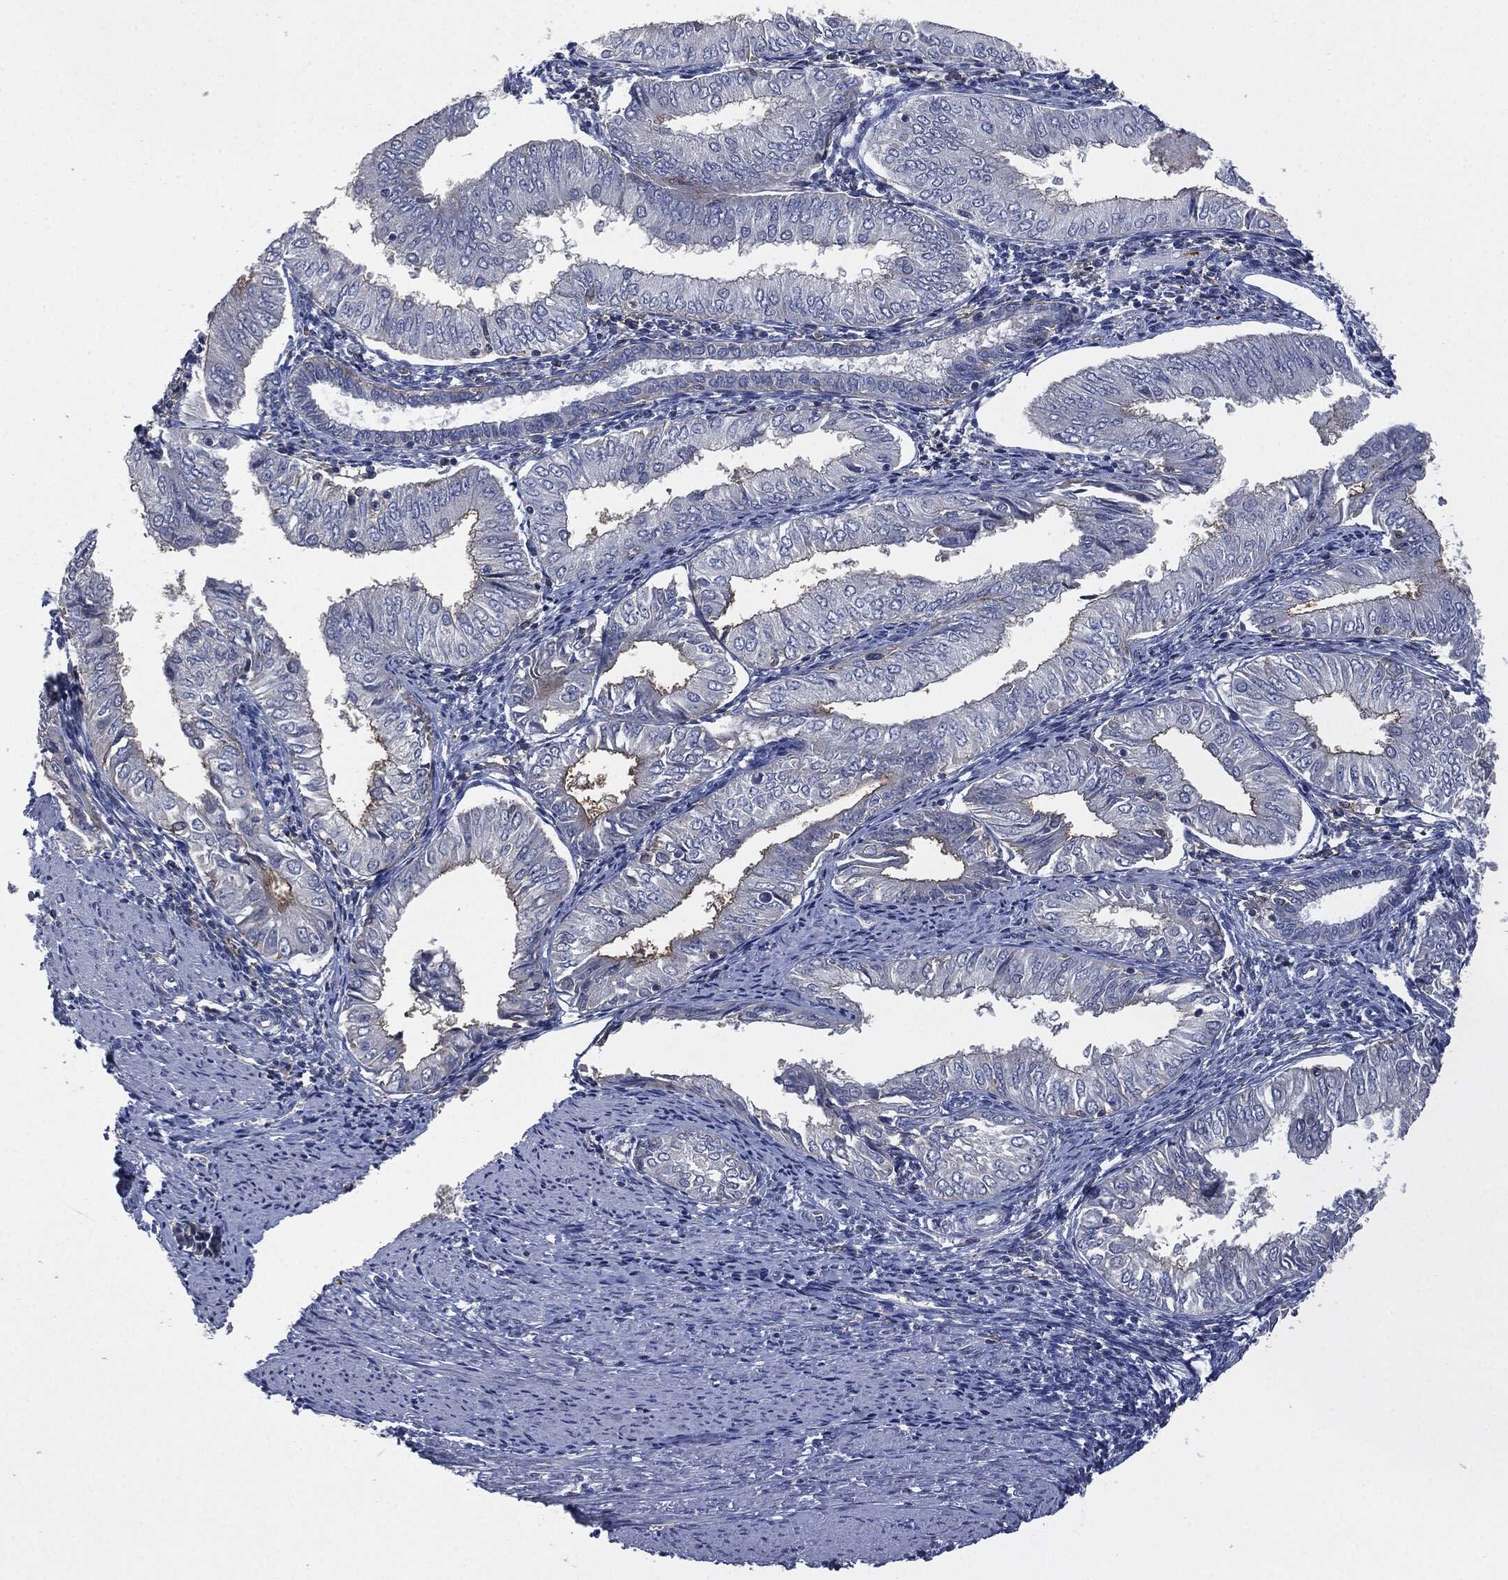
{"staining": {"intensity": "moderate", "quantity": "25%-75%", "location": "cytoplasmic/membranous"}, "tissue": "endometrial cancer", "cell_type": "Tumor cells", "image_type": "cancer", "snomed": [{"axis": "morphology", "description": "Adenocarcinoma, NOS"}, {"axis": "topography", "description": "Endometrium"}], "caption": "This histopathology image demonstrates immunohistochemistry (IHC) staining of human adenocarcinoma (endometrial), with medium moderate cytoplasmic/membranous positivity in about 25%-75% of tumor cells.", "gene": "CD33", "patient": {"sex": "female", "age": 53}}